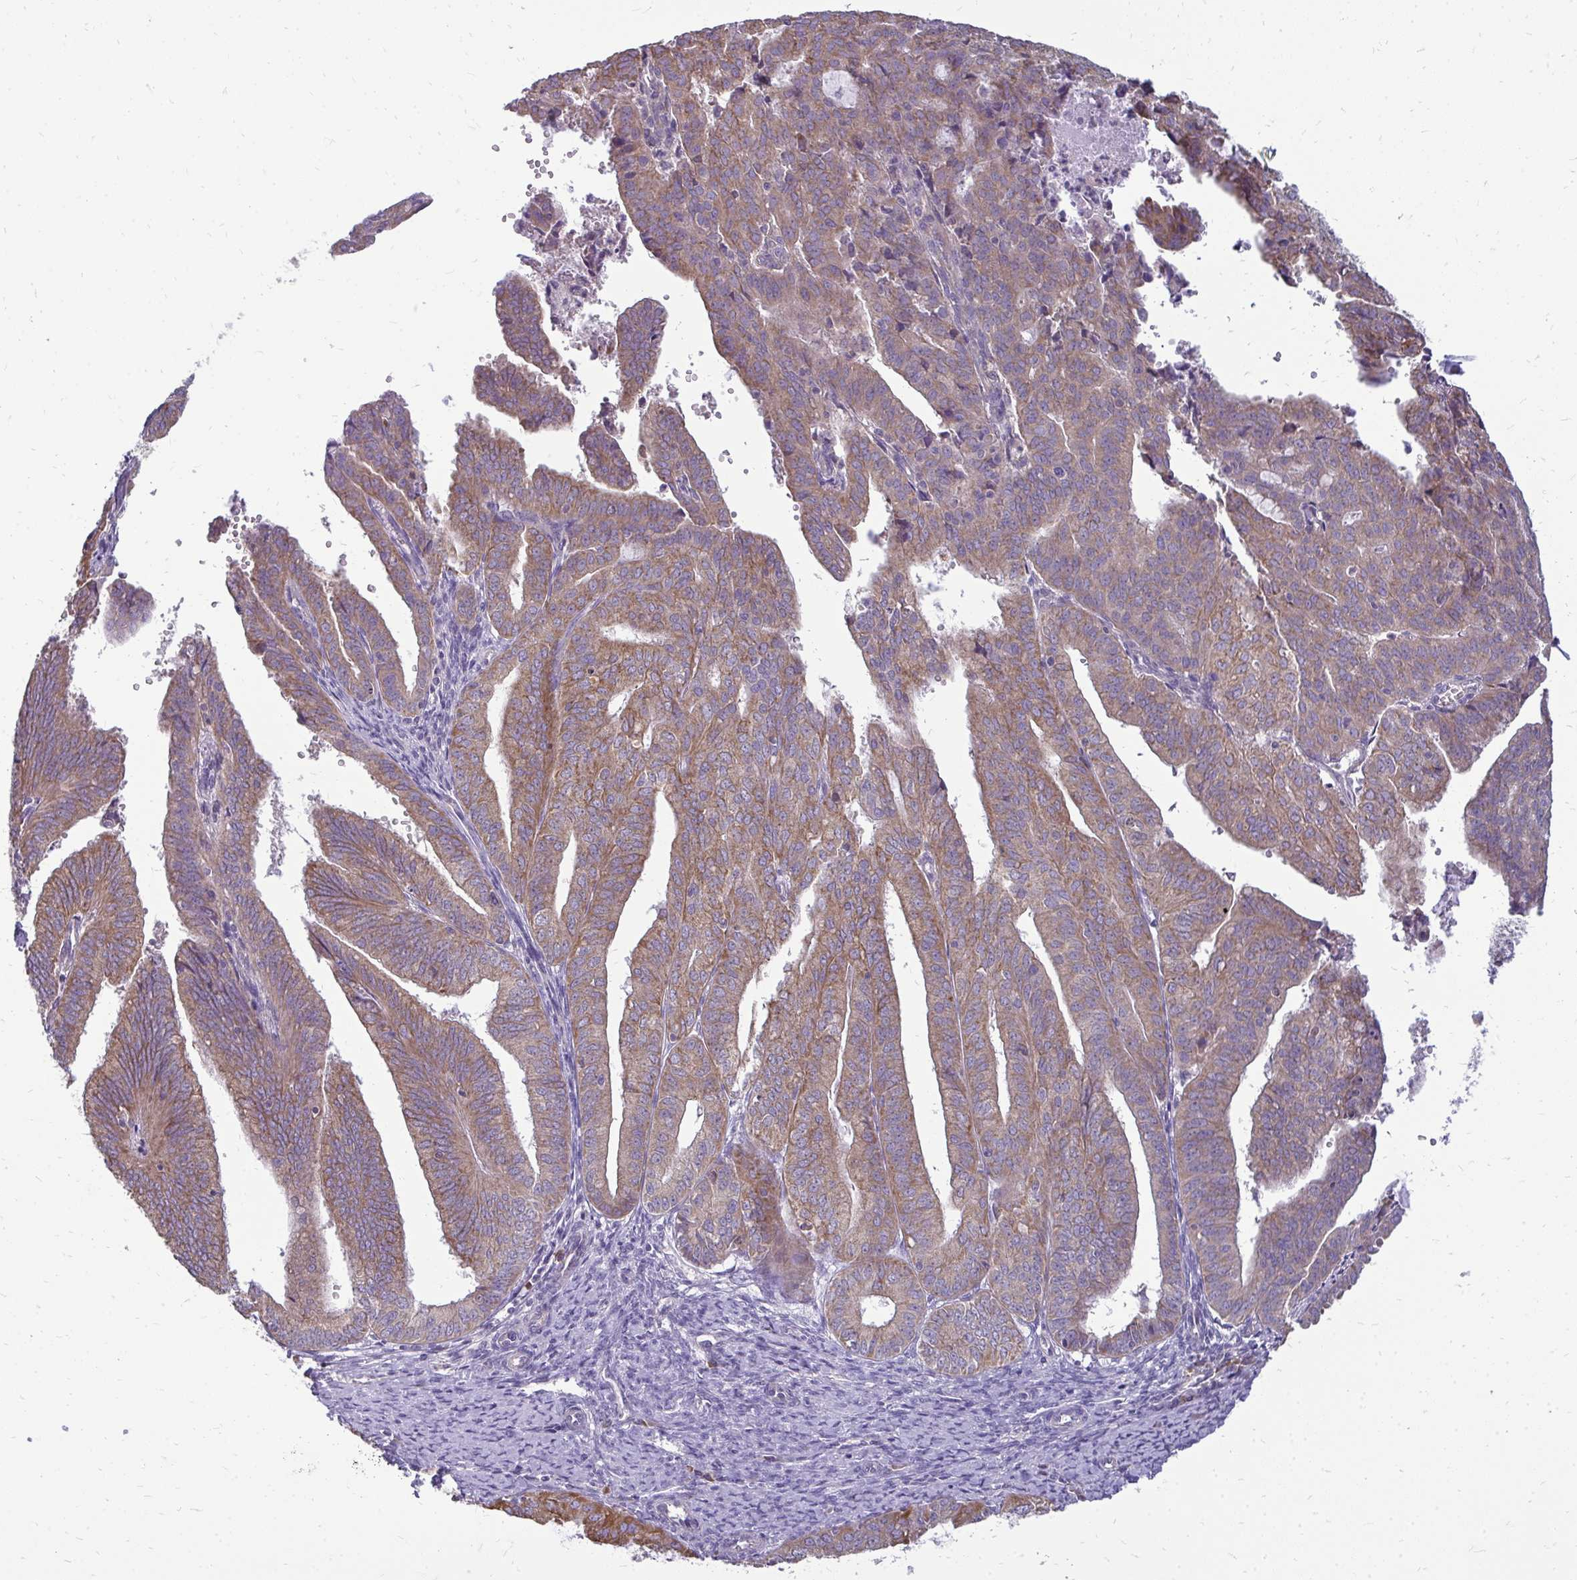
{"staining": {"intensity": "moderate", "quantity": ">75%", "location": "cytoplasmic/membranous"}, "tissue": "endometrial cancer", "cell_type": "Tumor cells", "image_type": "cancer", "snomed": [{"axis": "morphology", "description": "Adenocarcinoma, NOS"}, {"axis": "topography", "description": "Endometrium"}], "caption": "A brown stain labels moderate cytoplasmic/membranous staining of a protein in human endometrial cancer (adenocarcinoma) tumor cells.", "gene": "RPLP2", "patient": {"sex": "female", "age": 70}}